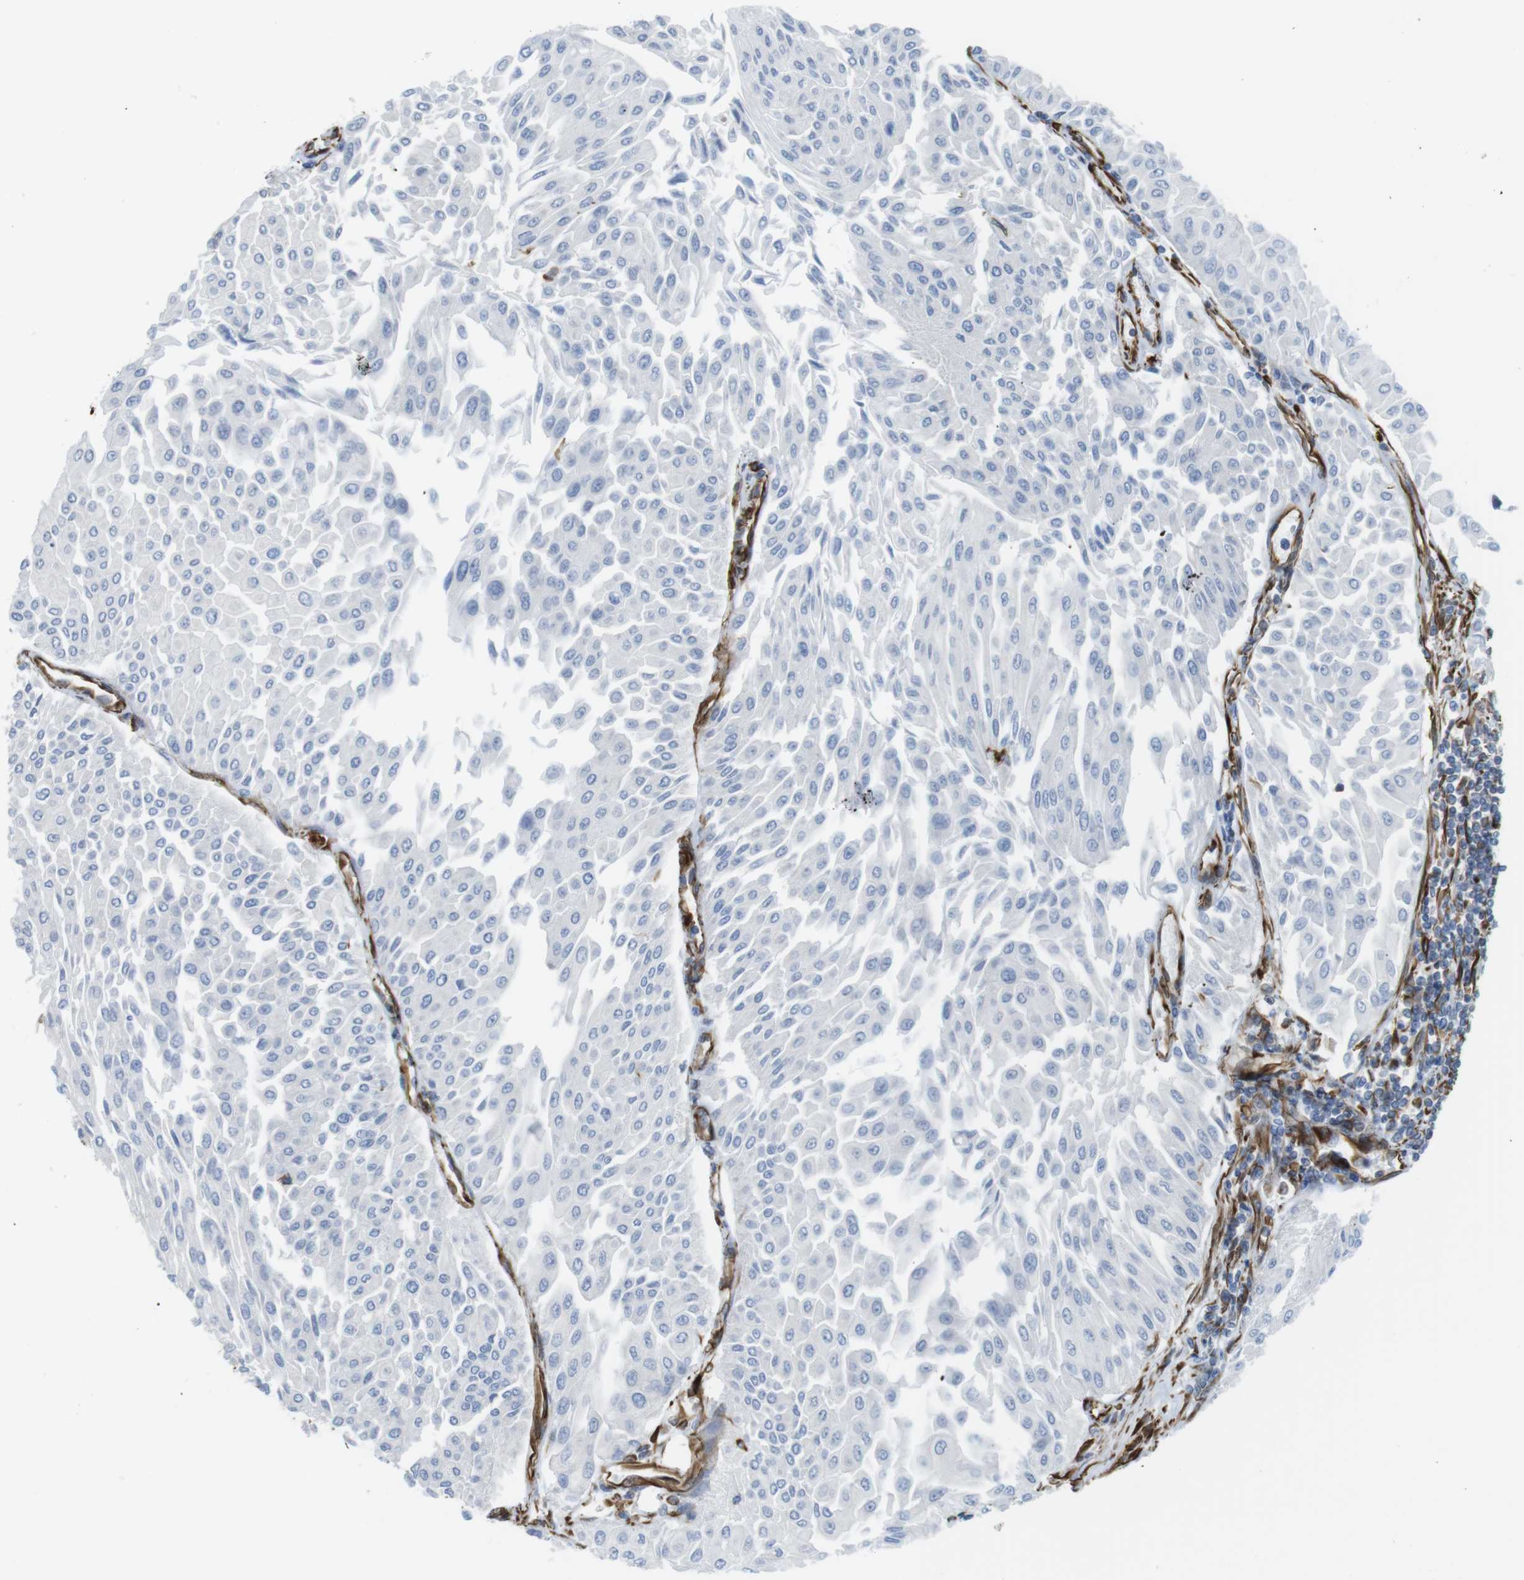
{"staining": {"intensity": "negative", "quantity": "none", "location": "none"}, "tissue": "urothelial cancer", "cell_type": "Tumor cells", "image_type": "cancer", "snomed": [{"axis": "morphology", "description": "Urothelial carcinoma, Low grade"}, {"axis": "topography", "description": "Urinary bladder"}], "caption": "Tumor cells show no significant expression in urothelial carcinoma (low-grade).", "gene": "RALGPS1", "patient": {"sex": "male", "age": 67}}